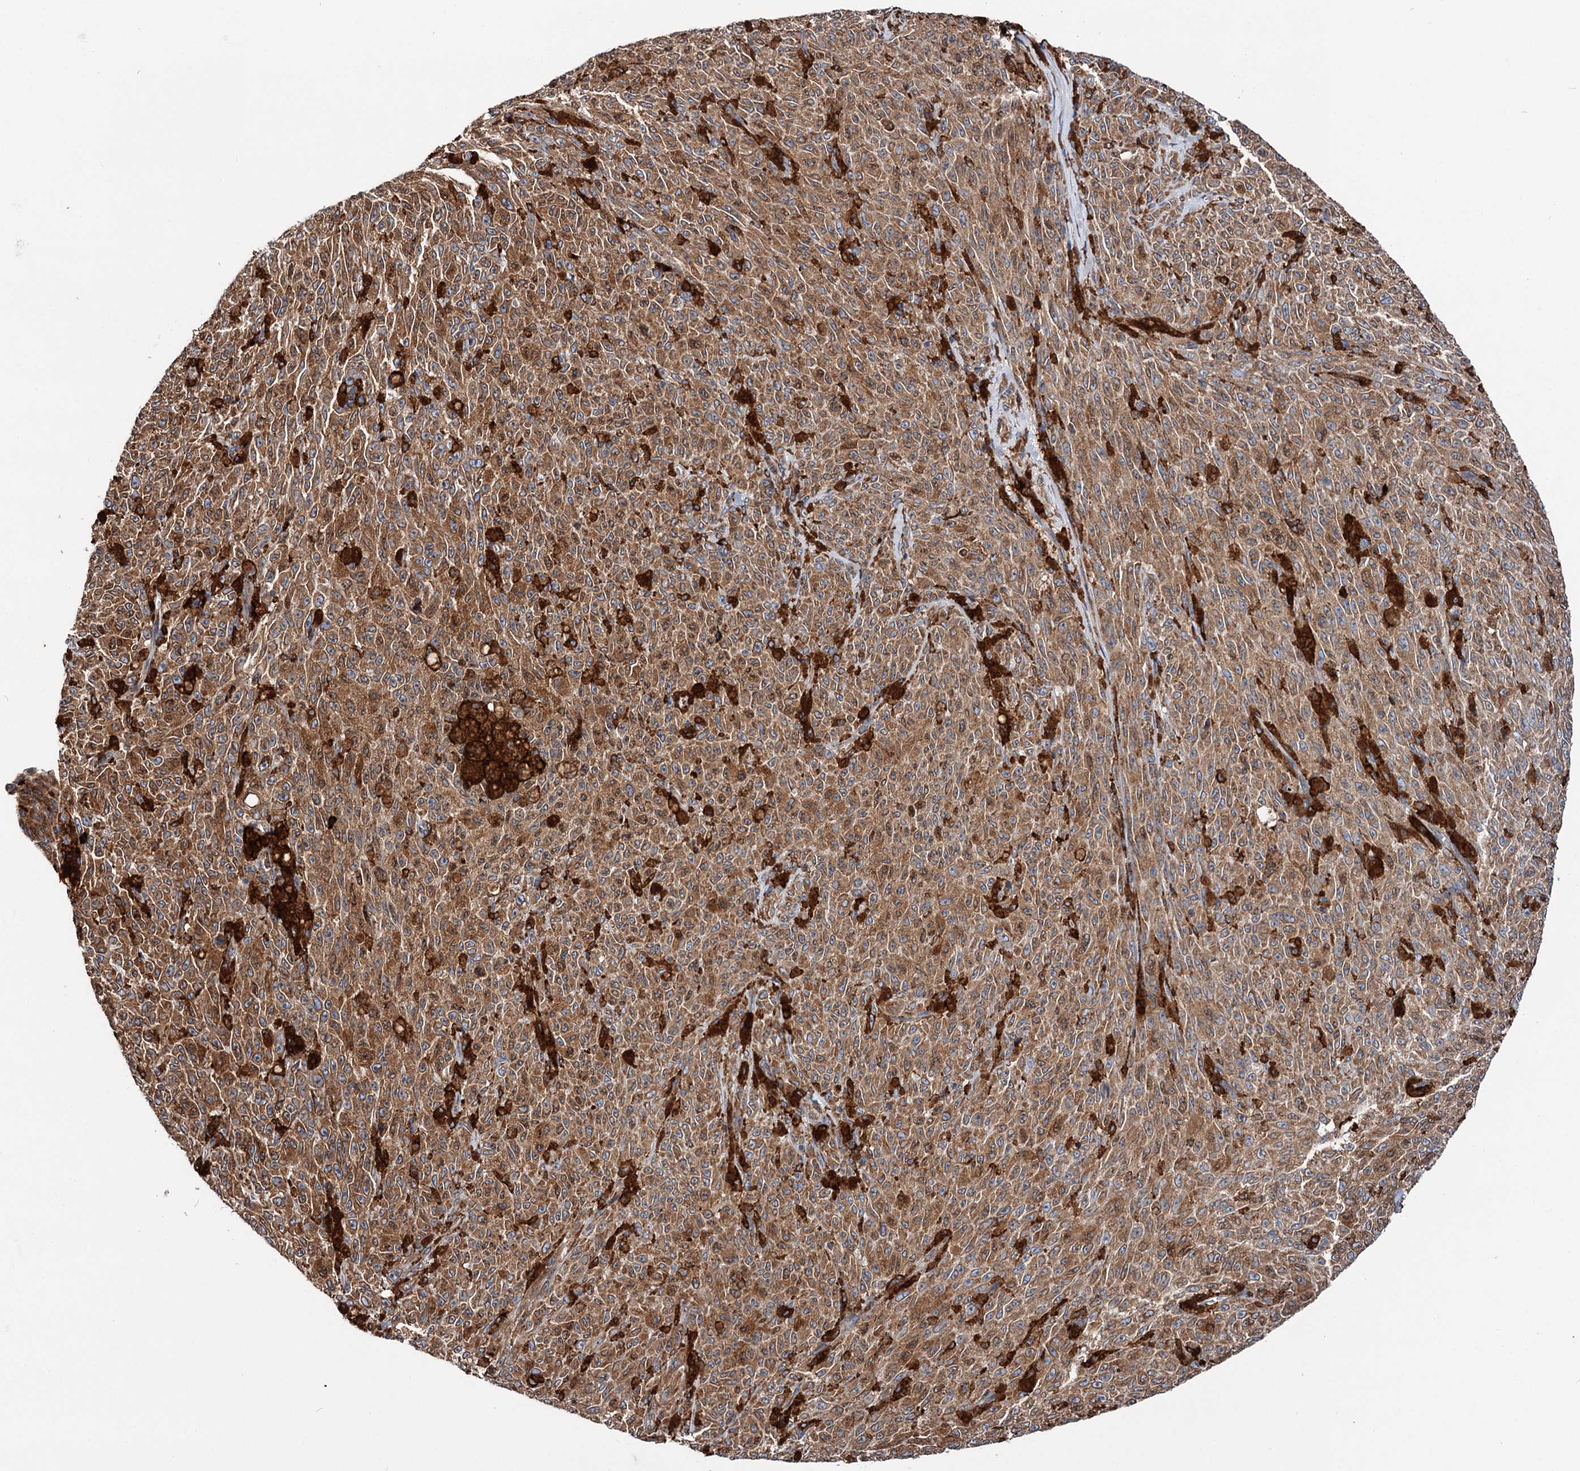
{"staining": {"intensity": "moderate", "quantity": ">75%", "location": "cytoplasmic/membranous"}, "tissue": "melanoma", "cell_type": "Tumor cells", "image_type": "cancer", "snomed": [{"axis": "morphology", "description": "Malignant melanoma, NOS"}, {"axis": "topography", "description": "Skin"}], "caption": "DAB immunohistochemical staining of human melanoma exhibits moderate cytoplasmic/membranous protein staining in about >75% of tumor cells. (Brightfield microscopy of DAB IHC at high magnification).", "gene": "ERP29", "patient": {"sex": "female", "age": 82}}